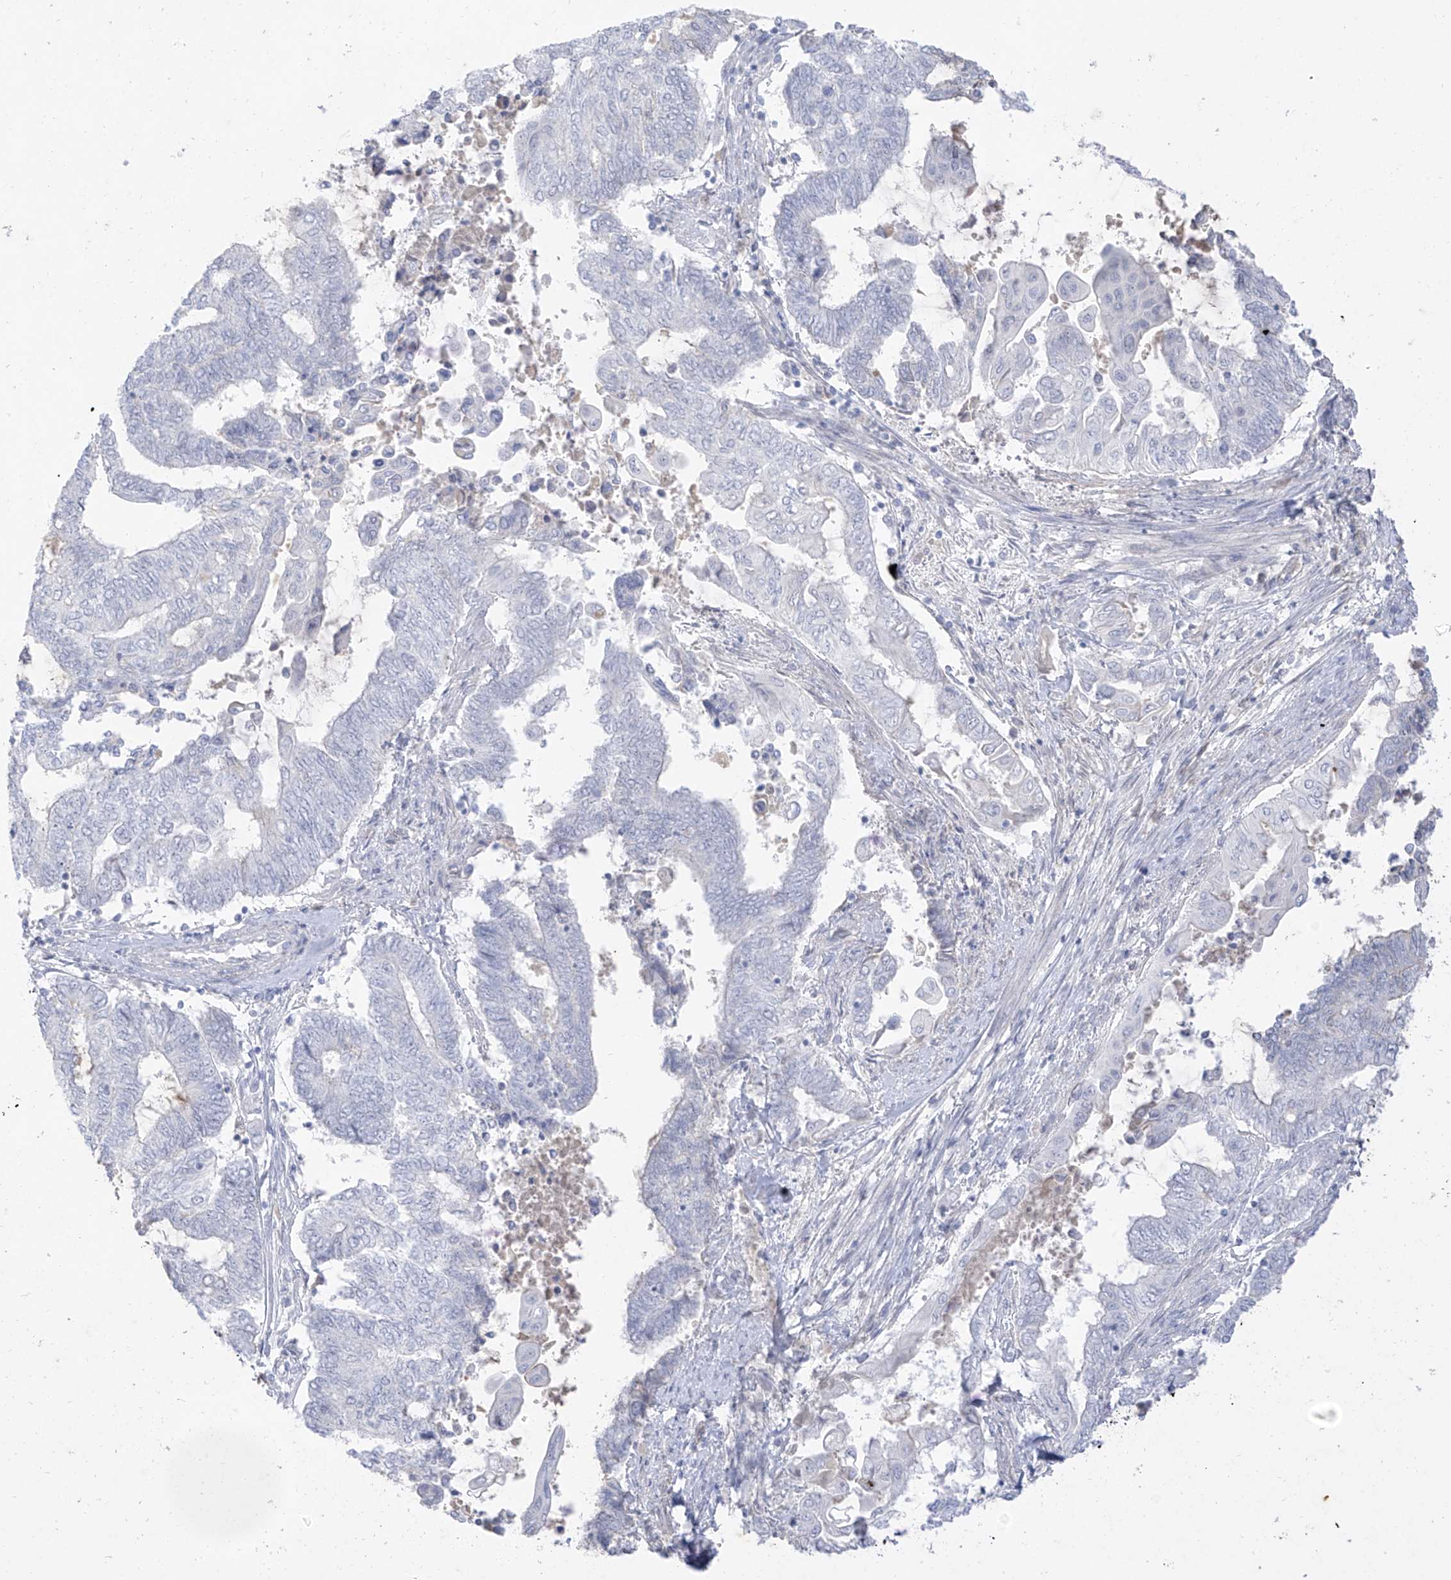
{"staining": {"intensity": "negative", "quantity": "none", "location": "none"}, "tissue": "endometrial cancer", "cell_type": "Tumor cells", "image_type": "cancer", "snomed": [{"axis": "morphology", "description": "Adenocarcinoma, NOS"}, {"axis": "topography", "description": "Uterus"}, {"axis": "topography", "description": "Endometrium"}], "caption": "Photomicrograph shows no protein staining in tumor cells of endometrial cancer (adenocarcinoma) tissue.", "gene": "TGM4", "patient": {"sex": "female", "age": 70}}